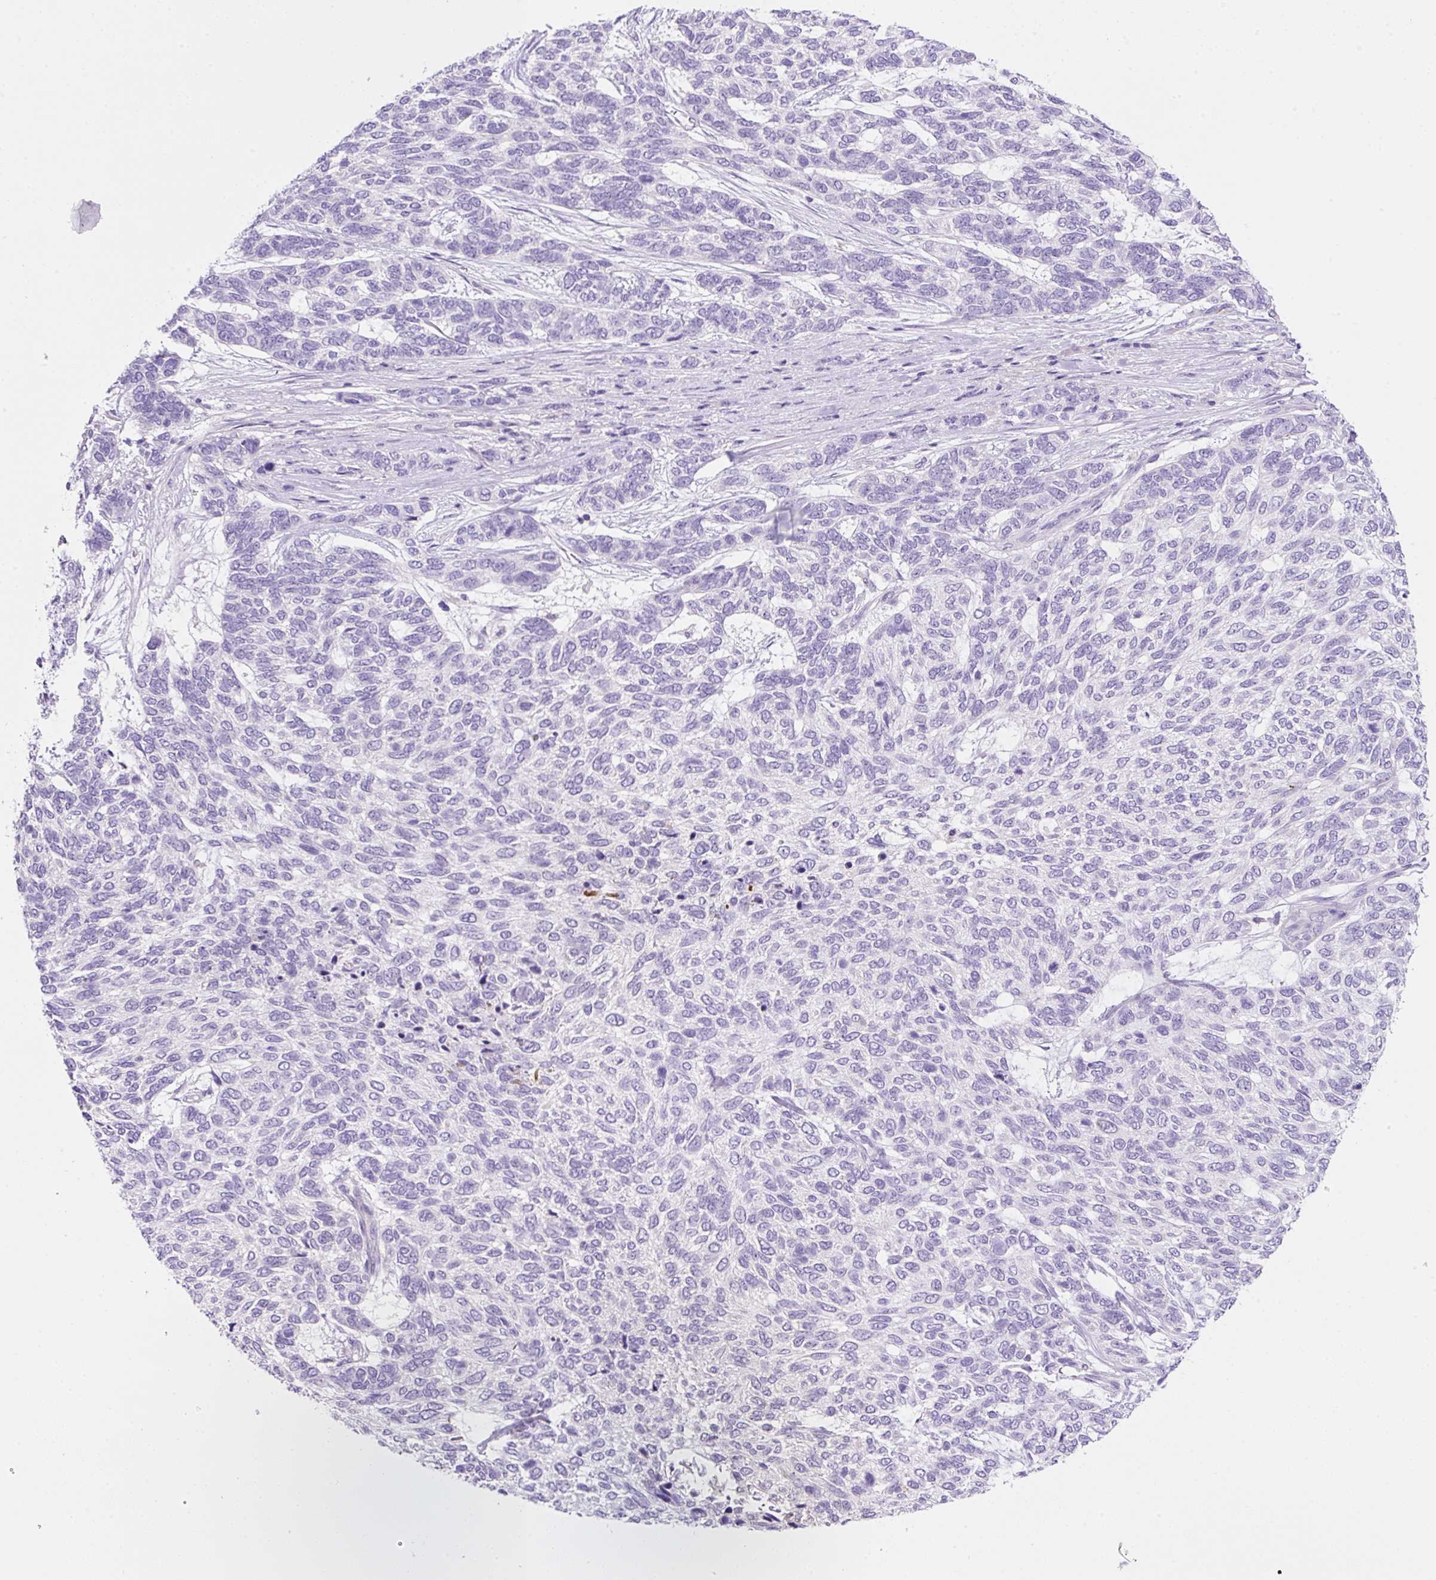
{"staining": {"intensity": "negative", "quantity": "none", "location": "none"}, "tissue": "skin cancer", "cell_type": "Tumor cells", "image_type": "cancer", "snomed": [{"axis": "morphology", "description": "Basal cell carcinoma"}, {"axis": "topography", "description": "Skin"}], "caption": "Tumor cells show no significant staining in skin cancer.", "gene": "NDST3", "patient": {"sex": "female", "age": 65}}